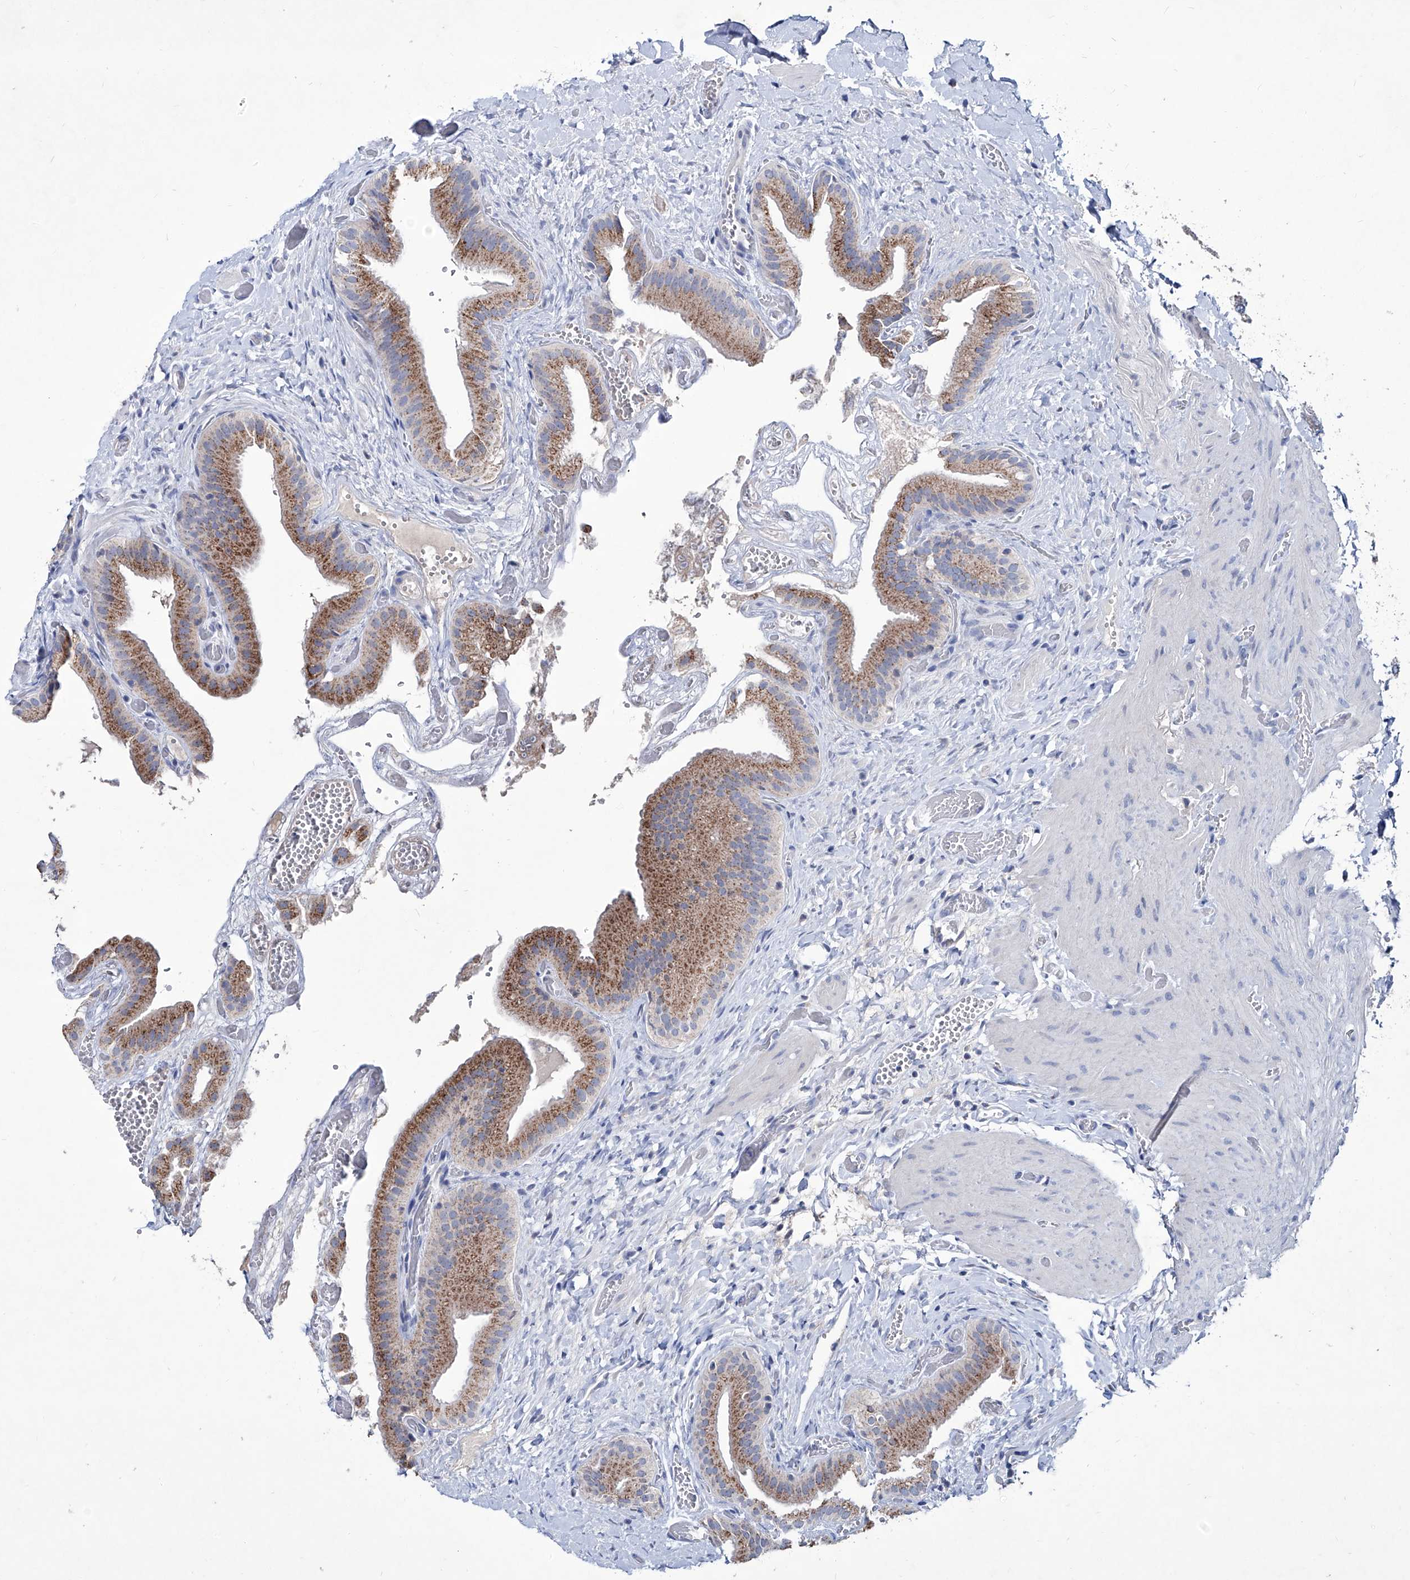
{"staining": {"intensity": "moderate", "quantity": ">75%", "location": "cytoplasmic/membranous"}, "tissue": "gallbladder", "cell_type": "Glandular cells", "image_type": "normal", "snomed": [{"axis": "morphology", "description": "Normal tissue, NOS"}, {"axis": "topography", "description": "Gallbladder"}], "caption": "The immunohistochemical stain highlights moderate cytoplasmic/membranous expression in glandular cells of benign gallbladder. The staining was performed using DAB (3,3'-diaminobenzidine) to visualize the protein expression in brown, while the nuclei were stained in blue with hematoxylin (Magnification: 20x).", "gene": "KLHL17", "patient": {"sex": "female", "age": 64}}